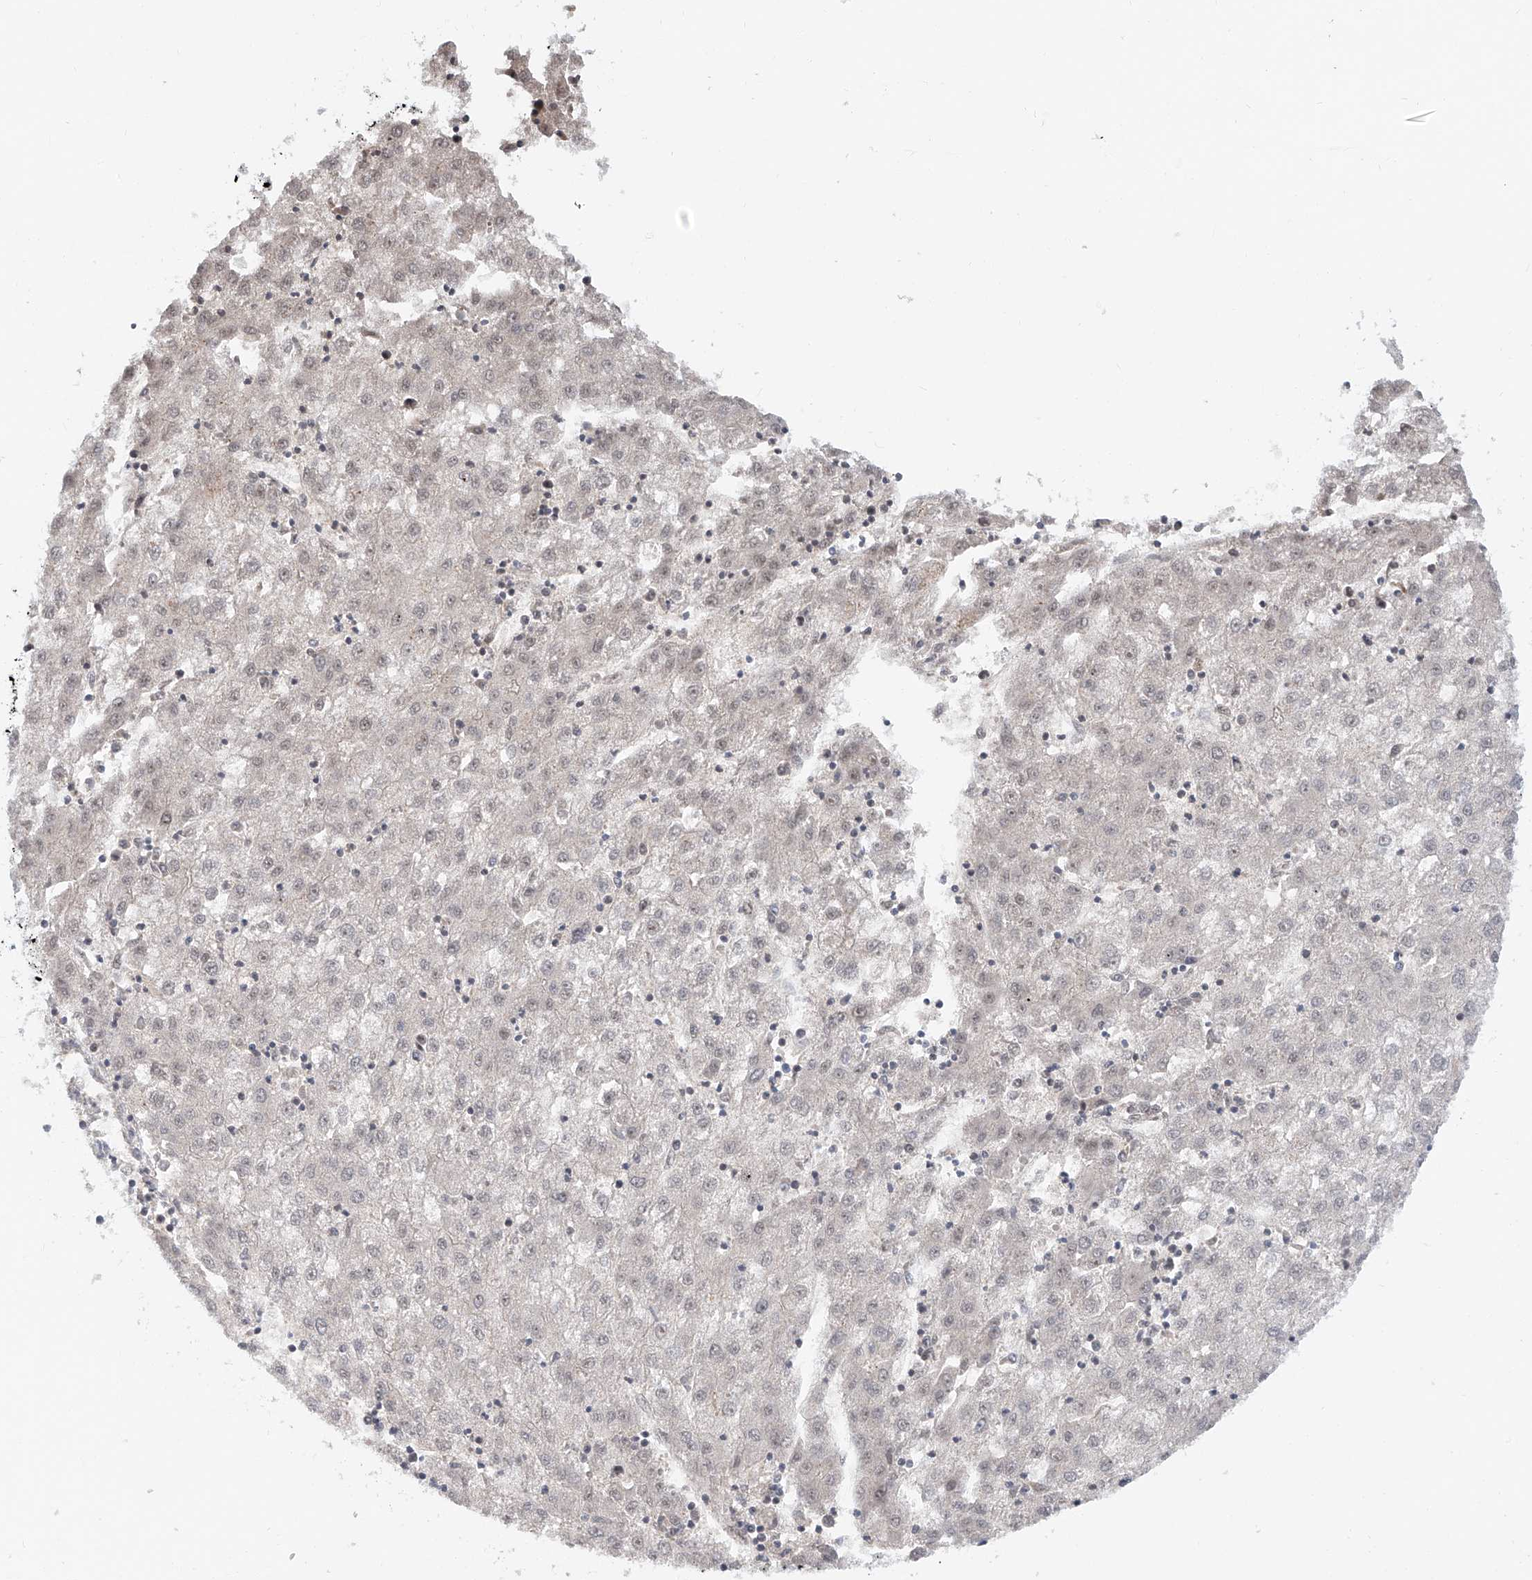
{"staining": {"intensity": "weak", "quantity": "<25%", "location": "nuclear"}, "tissue": "liver cancer", "cell_type": "Tumor cells", "image_type": "cancer", "snomed": [{"axis": "morphology", "description": "Carcinoma, Hepatocellular, NOS"}, {"axis": "topography", "description": "Liver"}], "caption": "Protein analysis of liver hepatocellular carcinoma exhibits no significant positivity in tumor cells. The staining was performed using DAB (3,3'-diaminobenzidine) to visualize the protein expression in brown, while the nuclei were stained in blue with hematoxylin (Magnification: 20x).", "gene": "SNRNP200", "patient": {"sex": "male", "age": 72}}